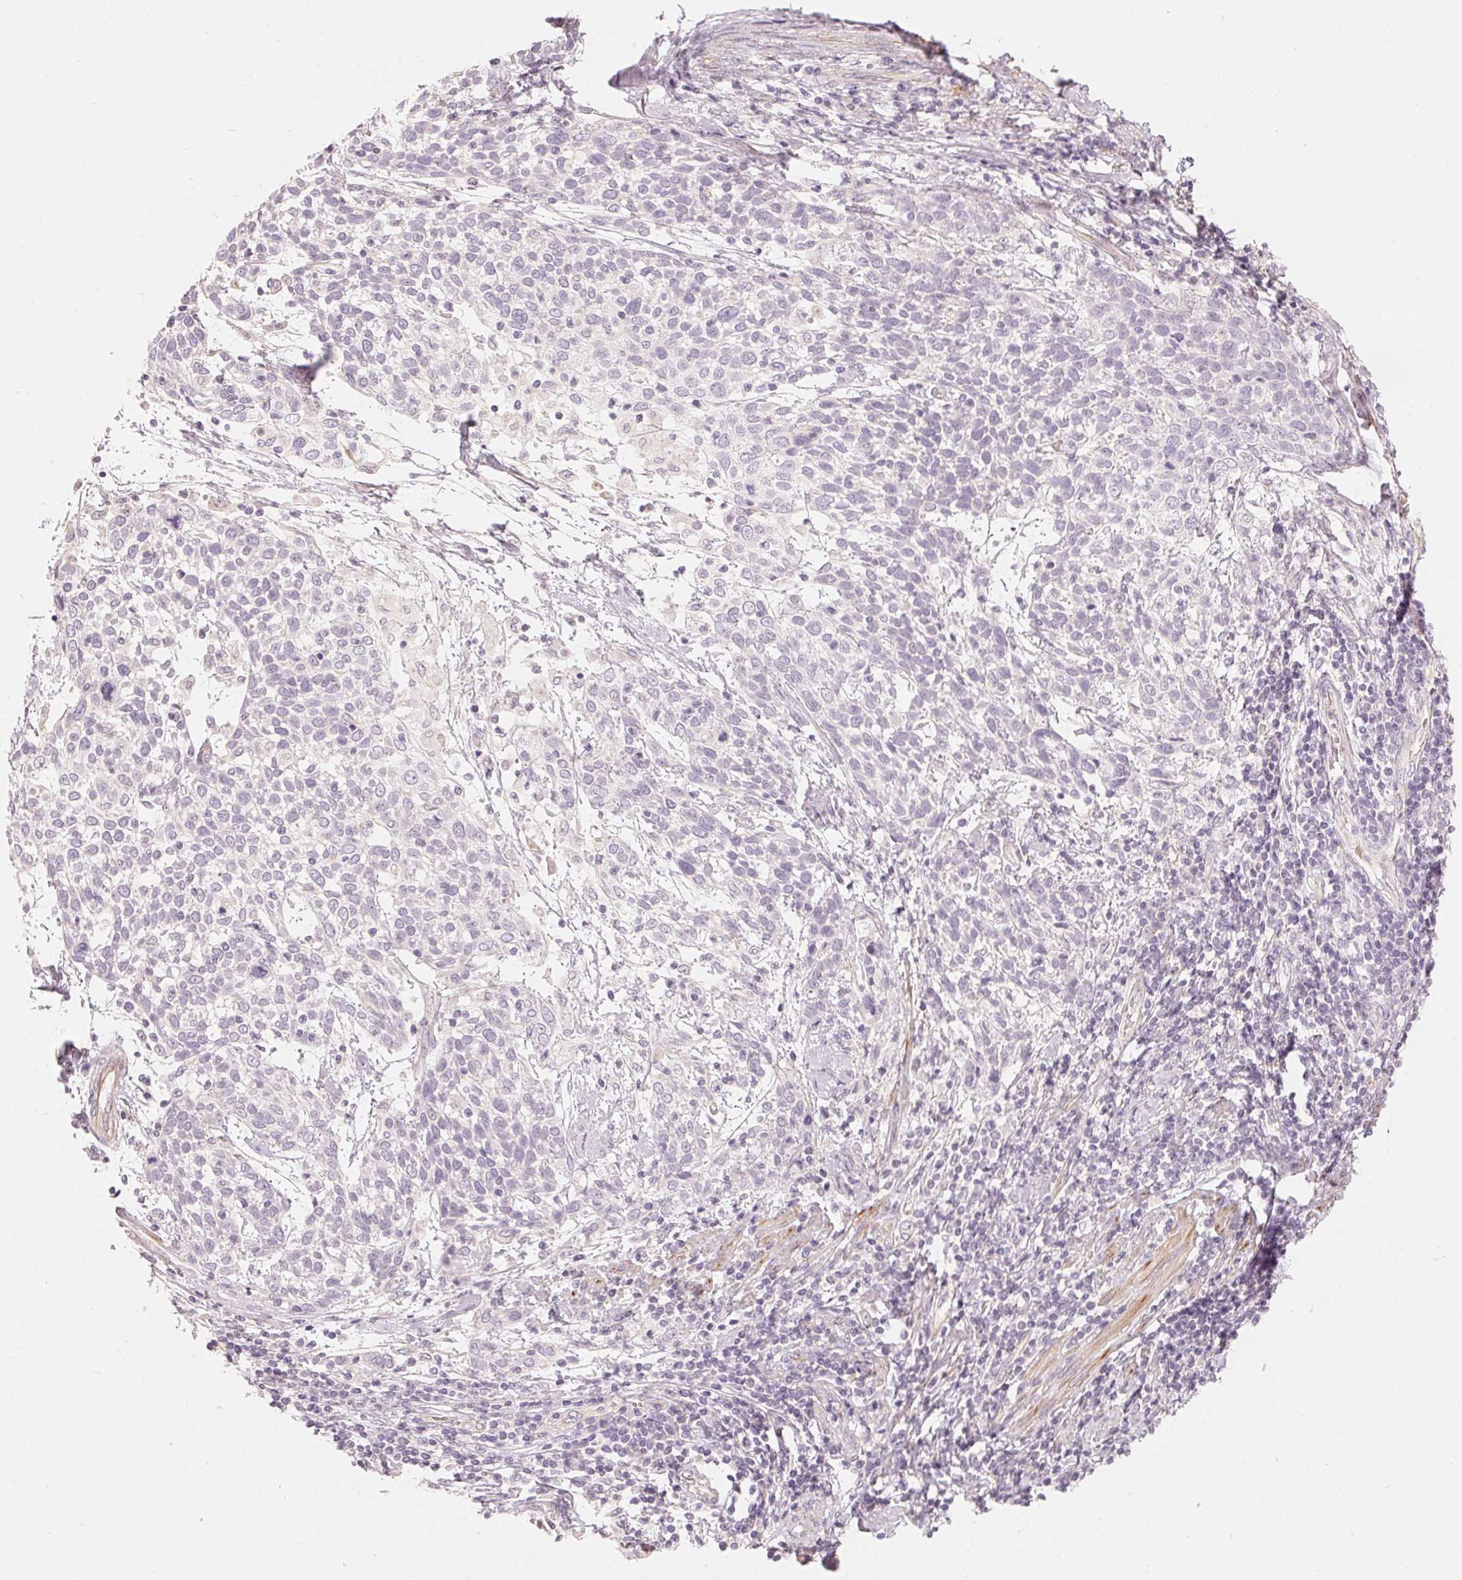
{"staining": {"intensity": "negative", "quantity": "none", "location": "none"}, "tissue": "cervical cancer", "cell_type": "Tumor cells", "image_type": "cancer", "snomed": [{"axis": "morphology", "description": "Squamous cell carcinoma, NOS"}, {"axis": "topography", "description": "Cervix"}], "caption": "A high-resolution image shows IHC staining of cervical cancer (squamous cell carcinoma), which demonstrates no significant positivity in tumor cells.", "gene": "CFHR2", "patient": {"sex": "female", "age": 61}}